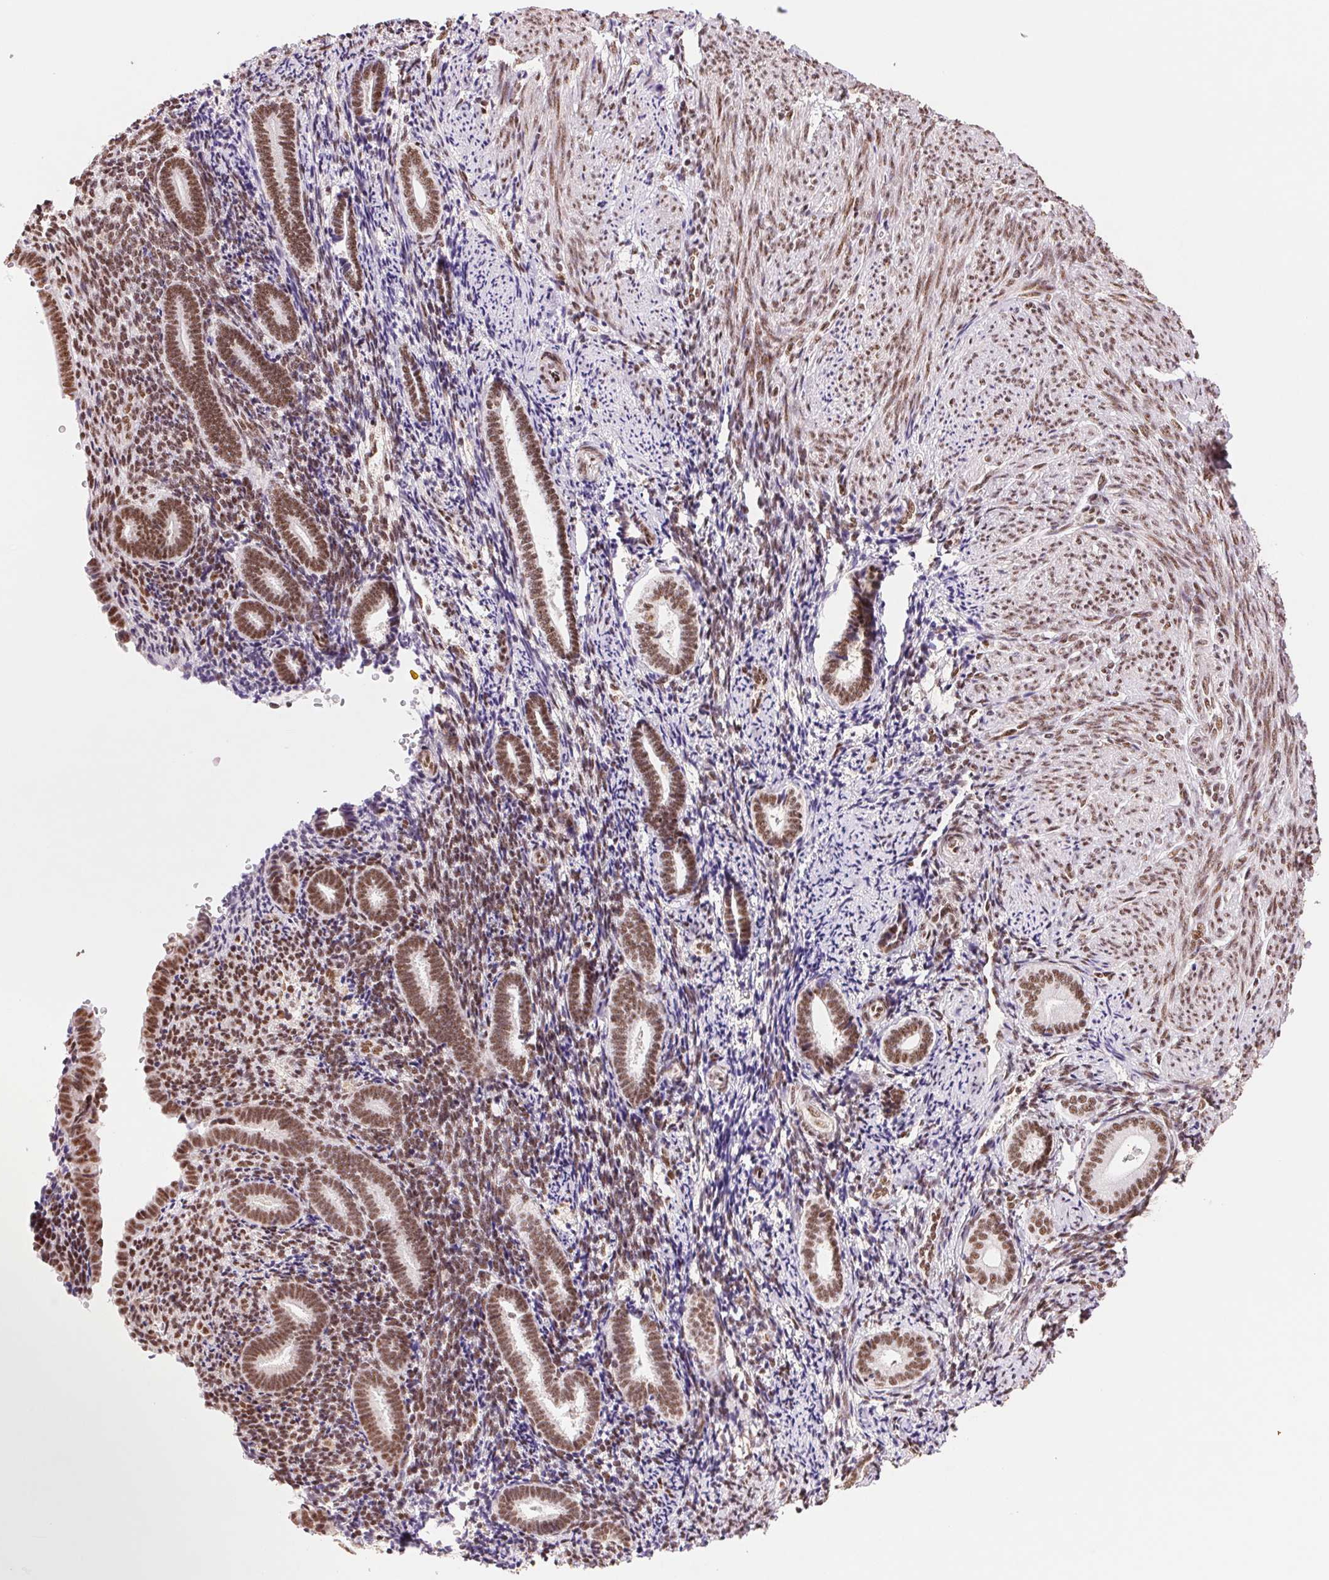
{"staining": {"intensity": "moderate", "quantity": ">75%", "location": "nuclear"}, "tissue": "endometrium", "cell_type": "Cells in endometrial stroma", "image_type": "normal", "snomed": [{"axis": "morphology", "description": "Normal tissue, NOS"}, {"axis": "topography", "description": "Endometrium"}], "caption": "Protein expression analysis of benign human endometrium reveals moderate nuclear expression in about >75% of cells in endometrial stroma.", "gene": "SREK1", "patient": {"sex": "female", "age": 57}}